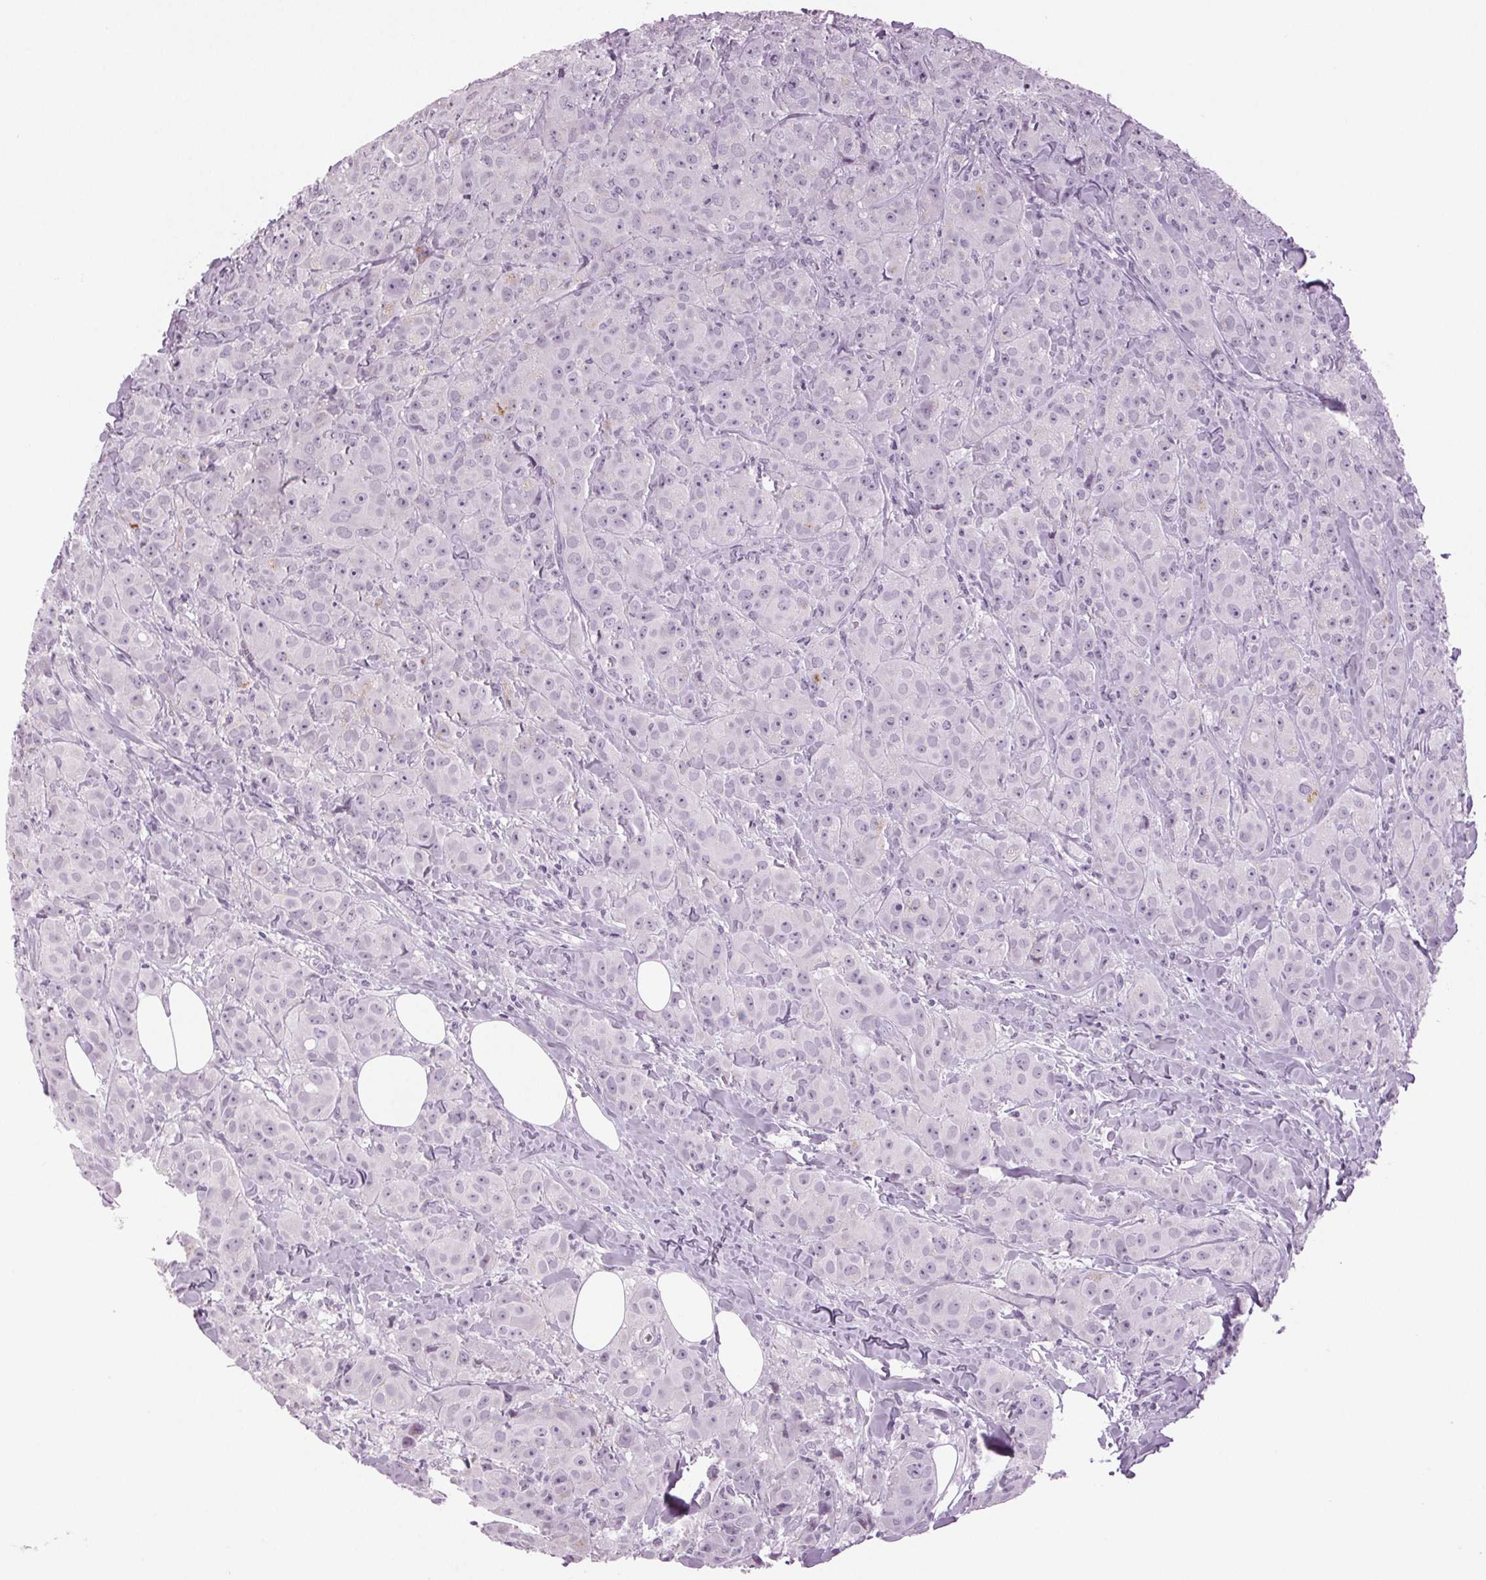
{"staining": {"intensity": "negative", "quantity": "none", "location": "none"}, "tissue": "breast cancer", "cell_type": "Tumor cells", "image_type": "cancer", "snomed": [{"axis": "morphology", "description": "Duct carcinoma"}, {"axis": "topography", "description": "Breast"}], "caption": "Breast cancer (invasive ductal carcinoma) was stained to show a protein in brown. There is no significant staining in tumor cells.", "gene": "DNAH12", "patient": {"sex": "female", "age": 43}}